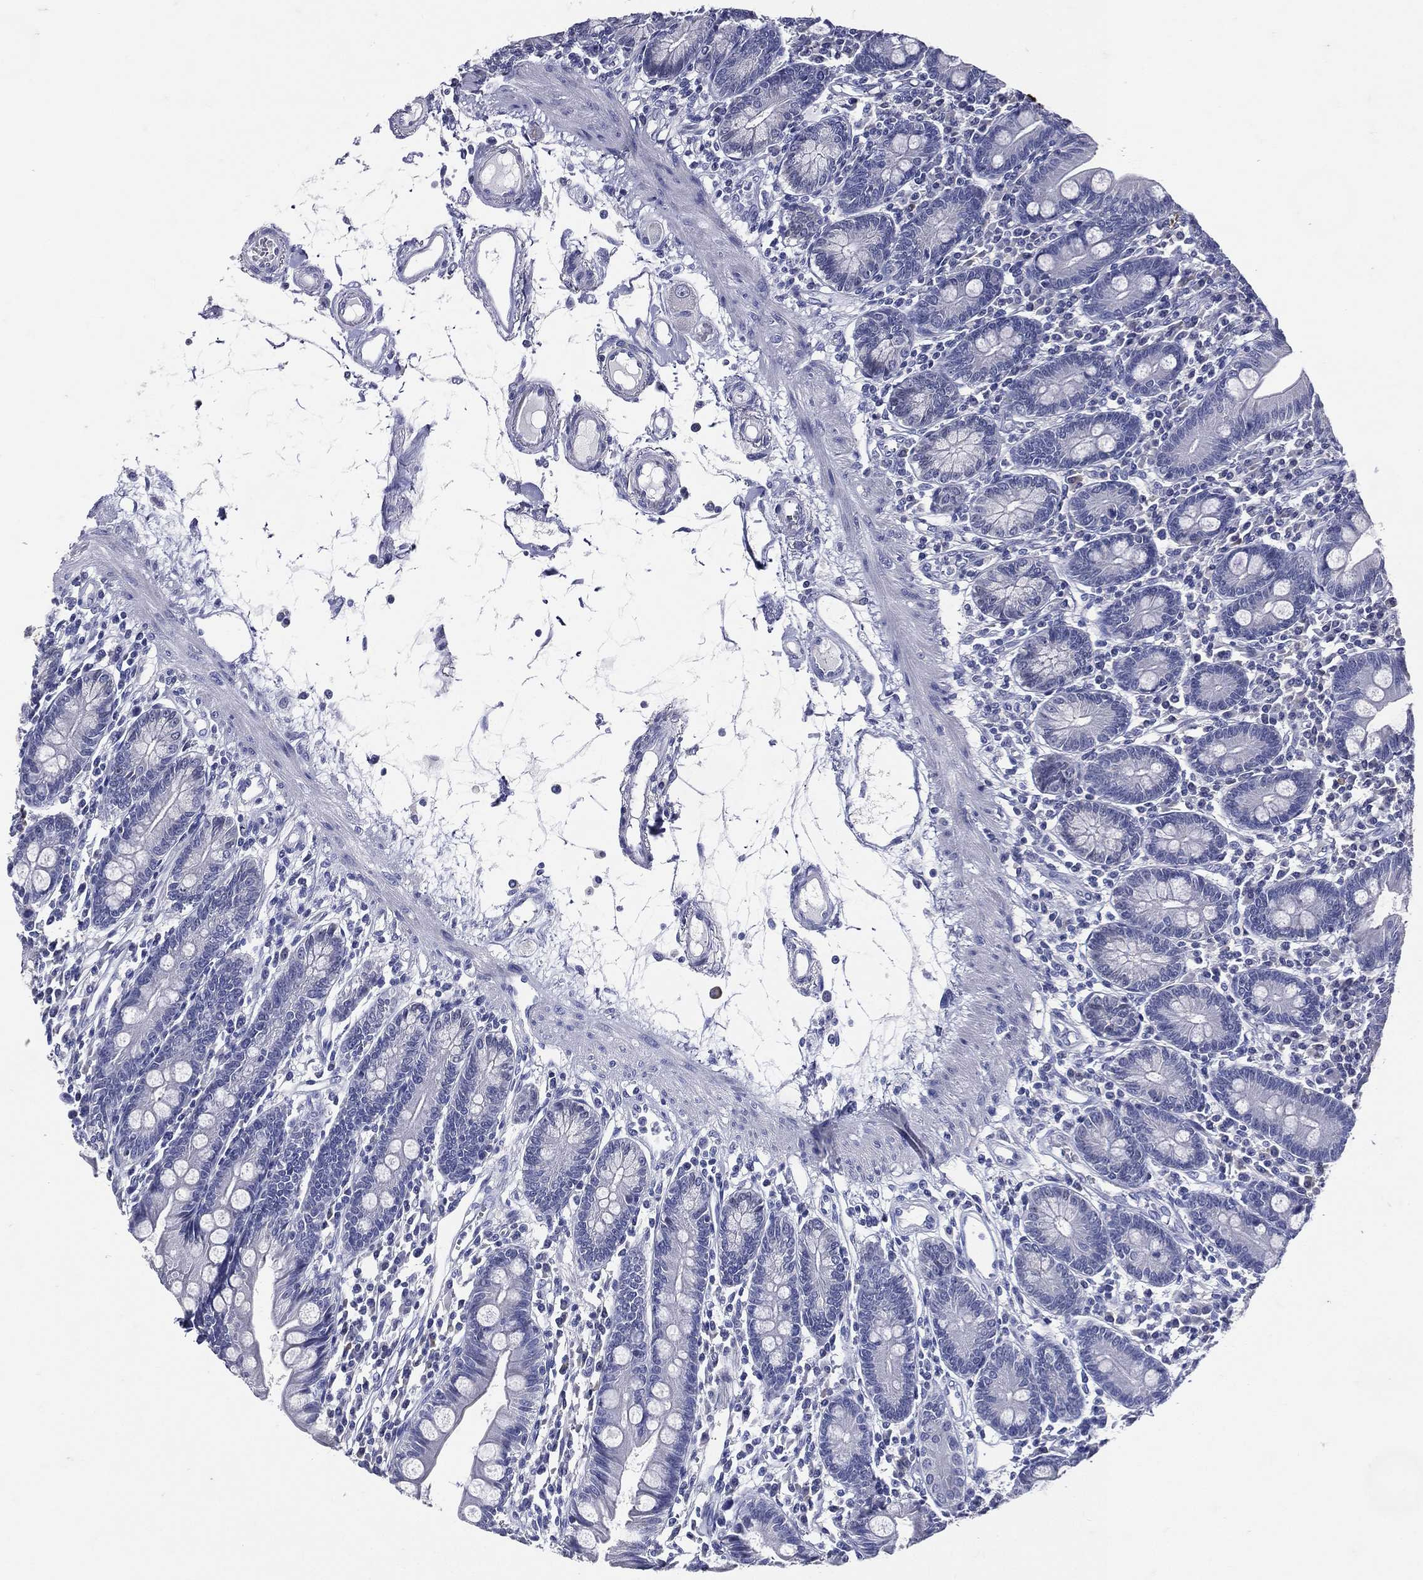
{"staining": {"intensity": "negative", "quantity": "none", "location": "none"}, "tissue": "small intestine", "cell_type": "Glandular cells", "image_type": "normal", "snomed": [{"axis": "morphology", "description": "Normal tissue, NOS"}, {"axis": "topography", "description": "Small intestine"}], "caption": "IHC photomicrograph of benign human small intestine stained for a protein (brown), which demonstrates no positivity in glandular cells. (IHC, brightfield microscopy, high magnification).", "gene": "TGM1", "patient": {"sex": "male", "age": 88}}